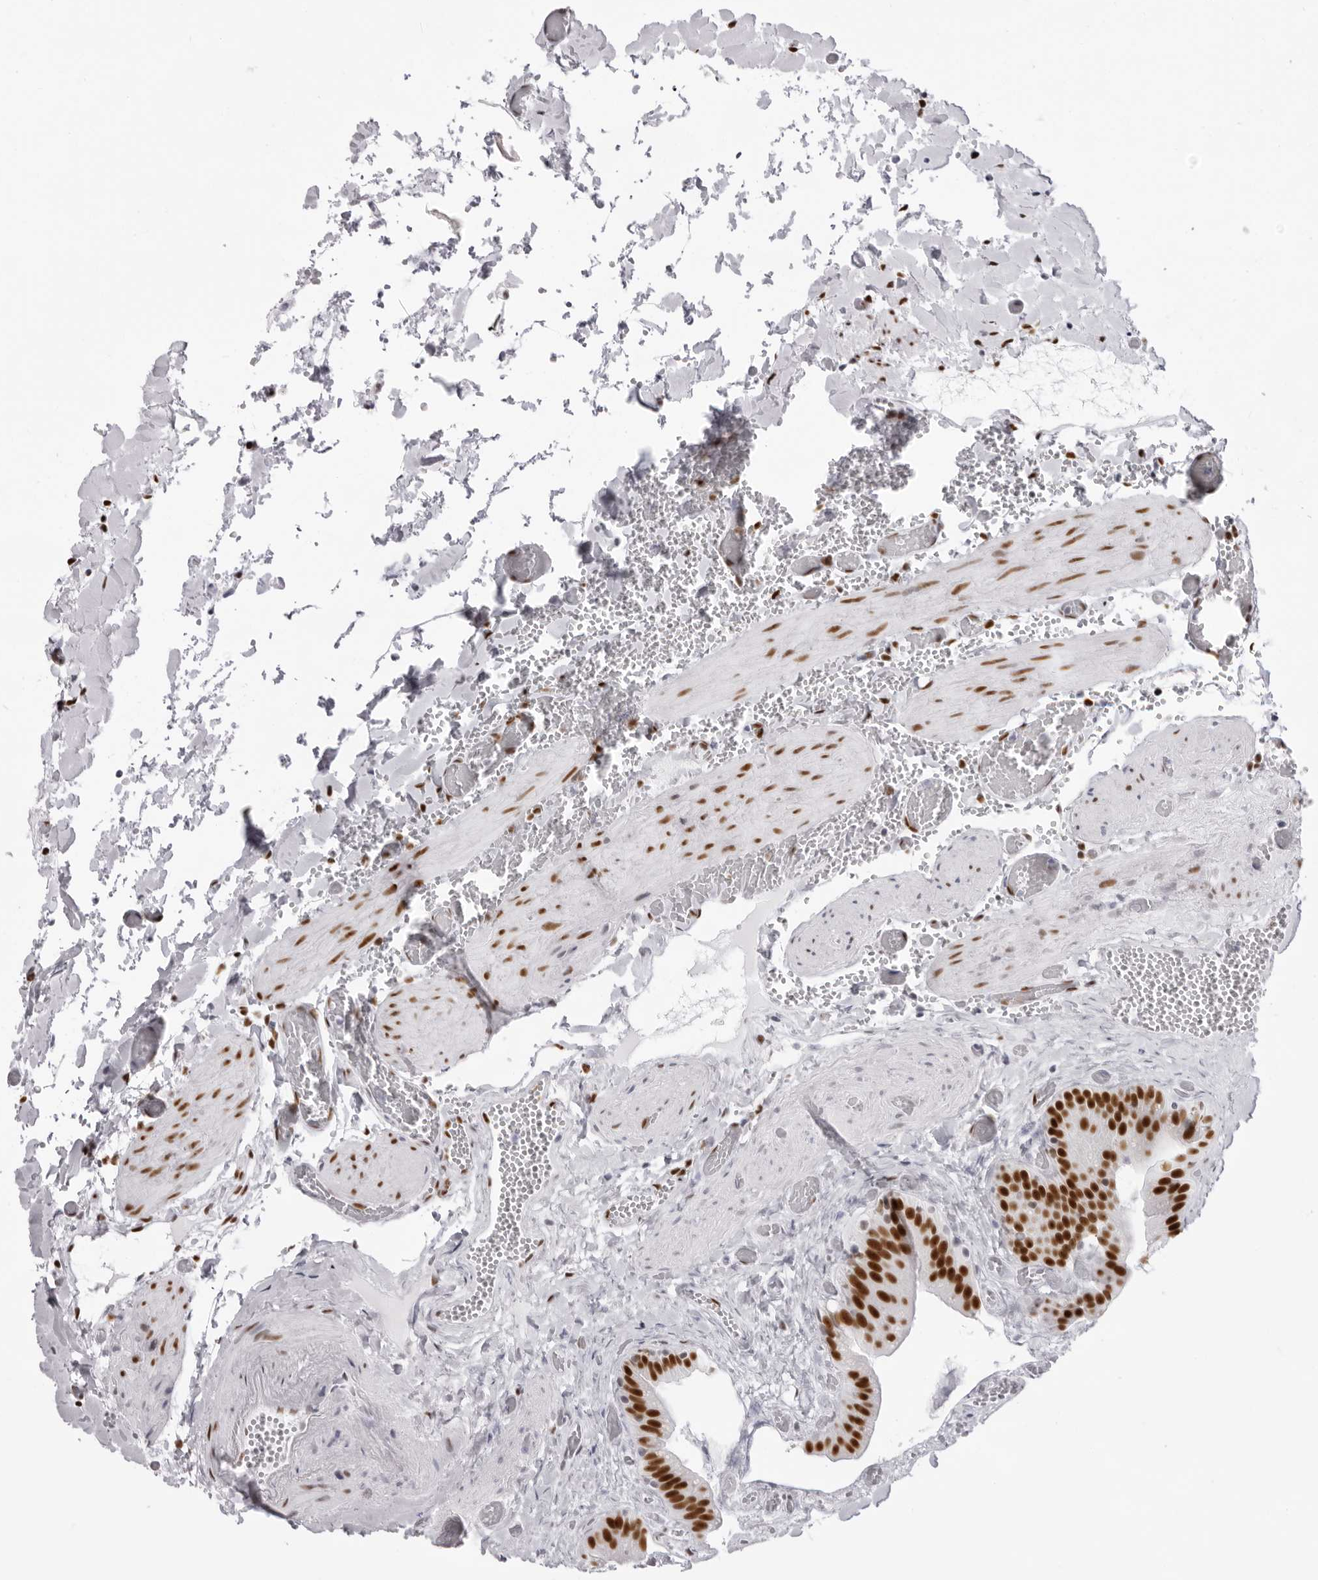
{"staining": {"intensity": "strong", "quantity": ">75%", "location": "nuclear"}, "tissue": "gallbladder", "cell_type": "Glandular cells", "image_type": "normal", "snomed": [{"axis": "morphology", "description": "Normal tissue, NOS"}, {"axis": "topography", "description": "Gallbladder"}], "caption": "Brown immunohistochemical staining in benign gallbladder shows strong nuclear expression in about >75% of glandular cells.", "gene": "IRF2BP2", "patient": {"sex": "female", "age": 64}}